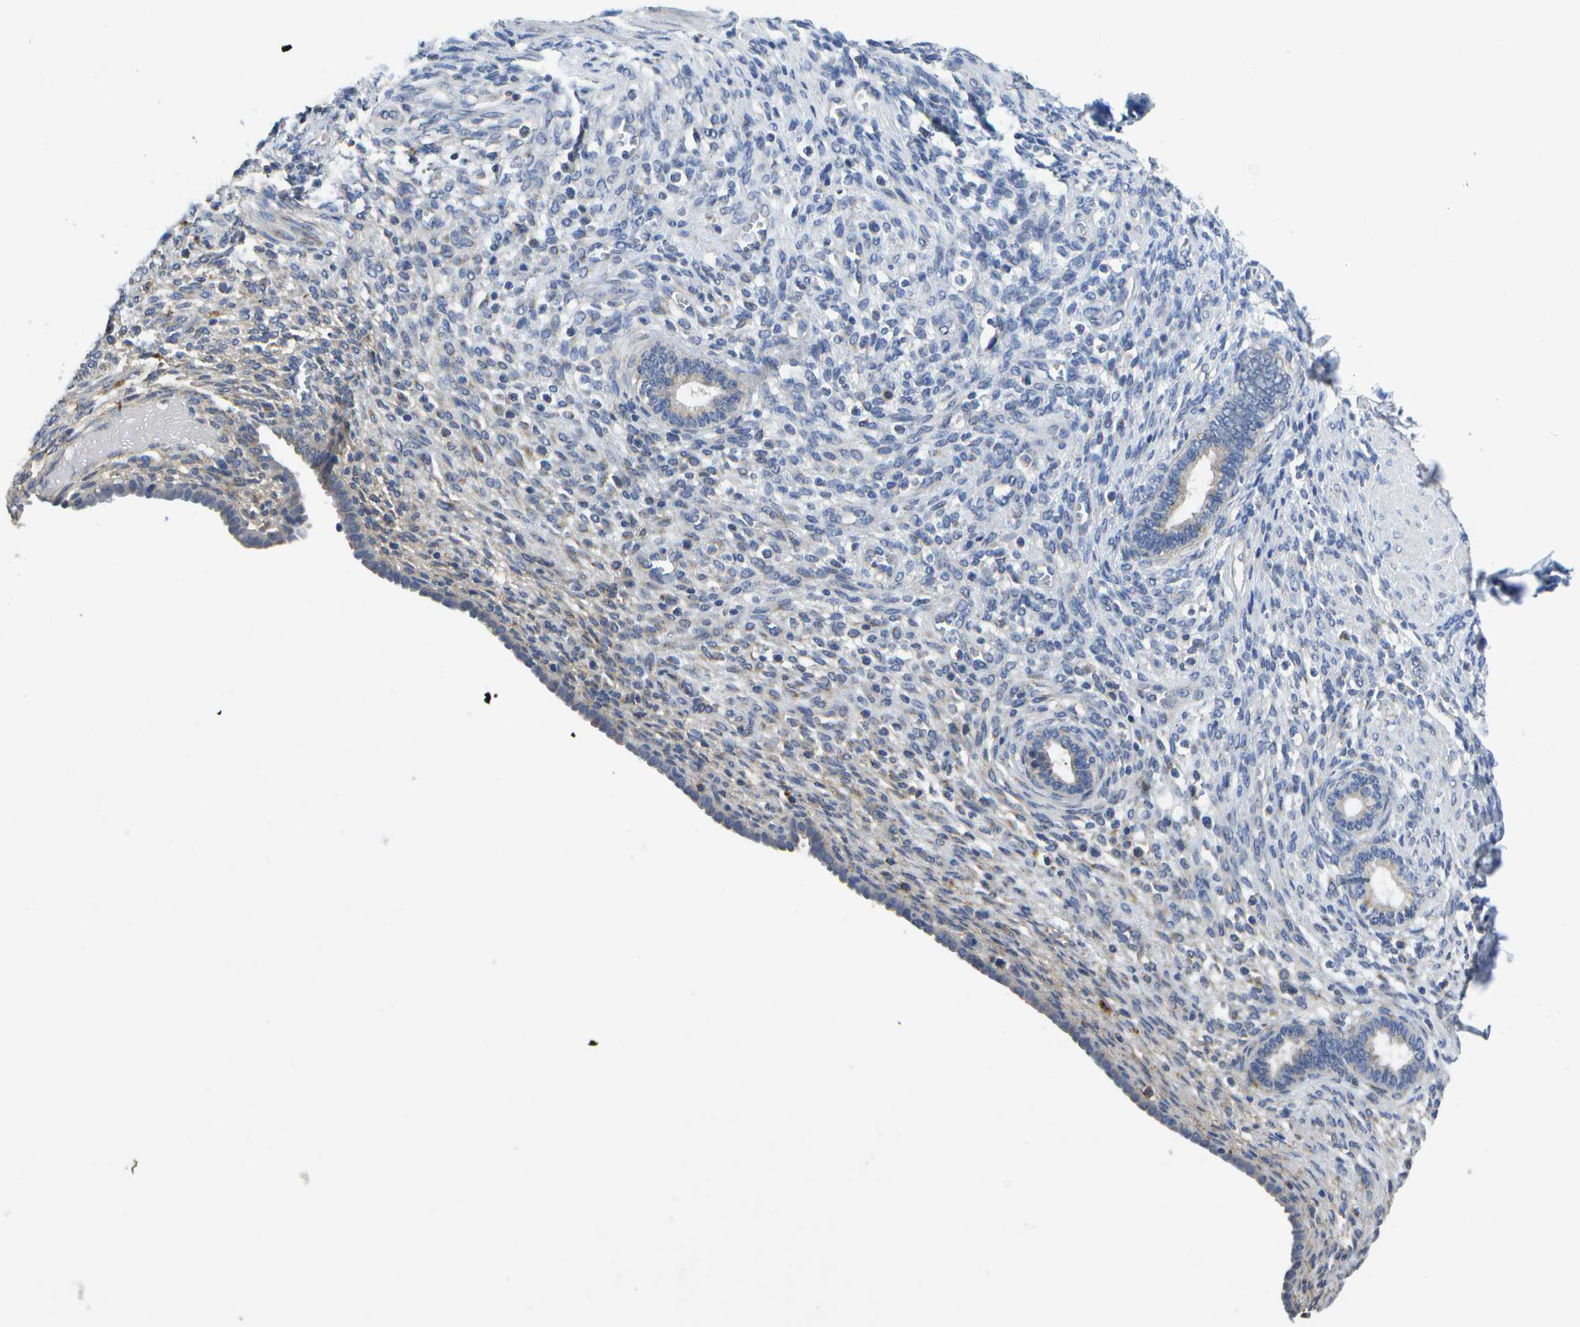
{"staining": {"intensity": "negative", "quantity": "none", "location": "none"}, "tissue": "endometrium", "cell_type": "Cells in endometrial stroma", "image_type": "normal", "snomed": [{"axis": "morphology", "description": "Normal tissue, NOS"}, {"axis": "topography", "description": "Endometrium"}], "caption": "Immunohistochemistry (IHC) histopathology image of normal endometrium: endometrium stained with DAB (3,3'-diaminobenzidine) displays no significant protein staining in cells in endometrial stroma.", "gene": "KDELR1", "patient": {"sex": "female", "age": 72}}